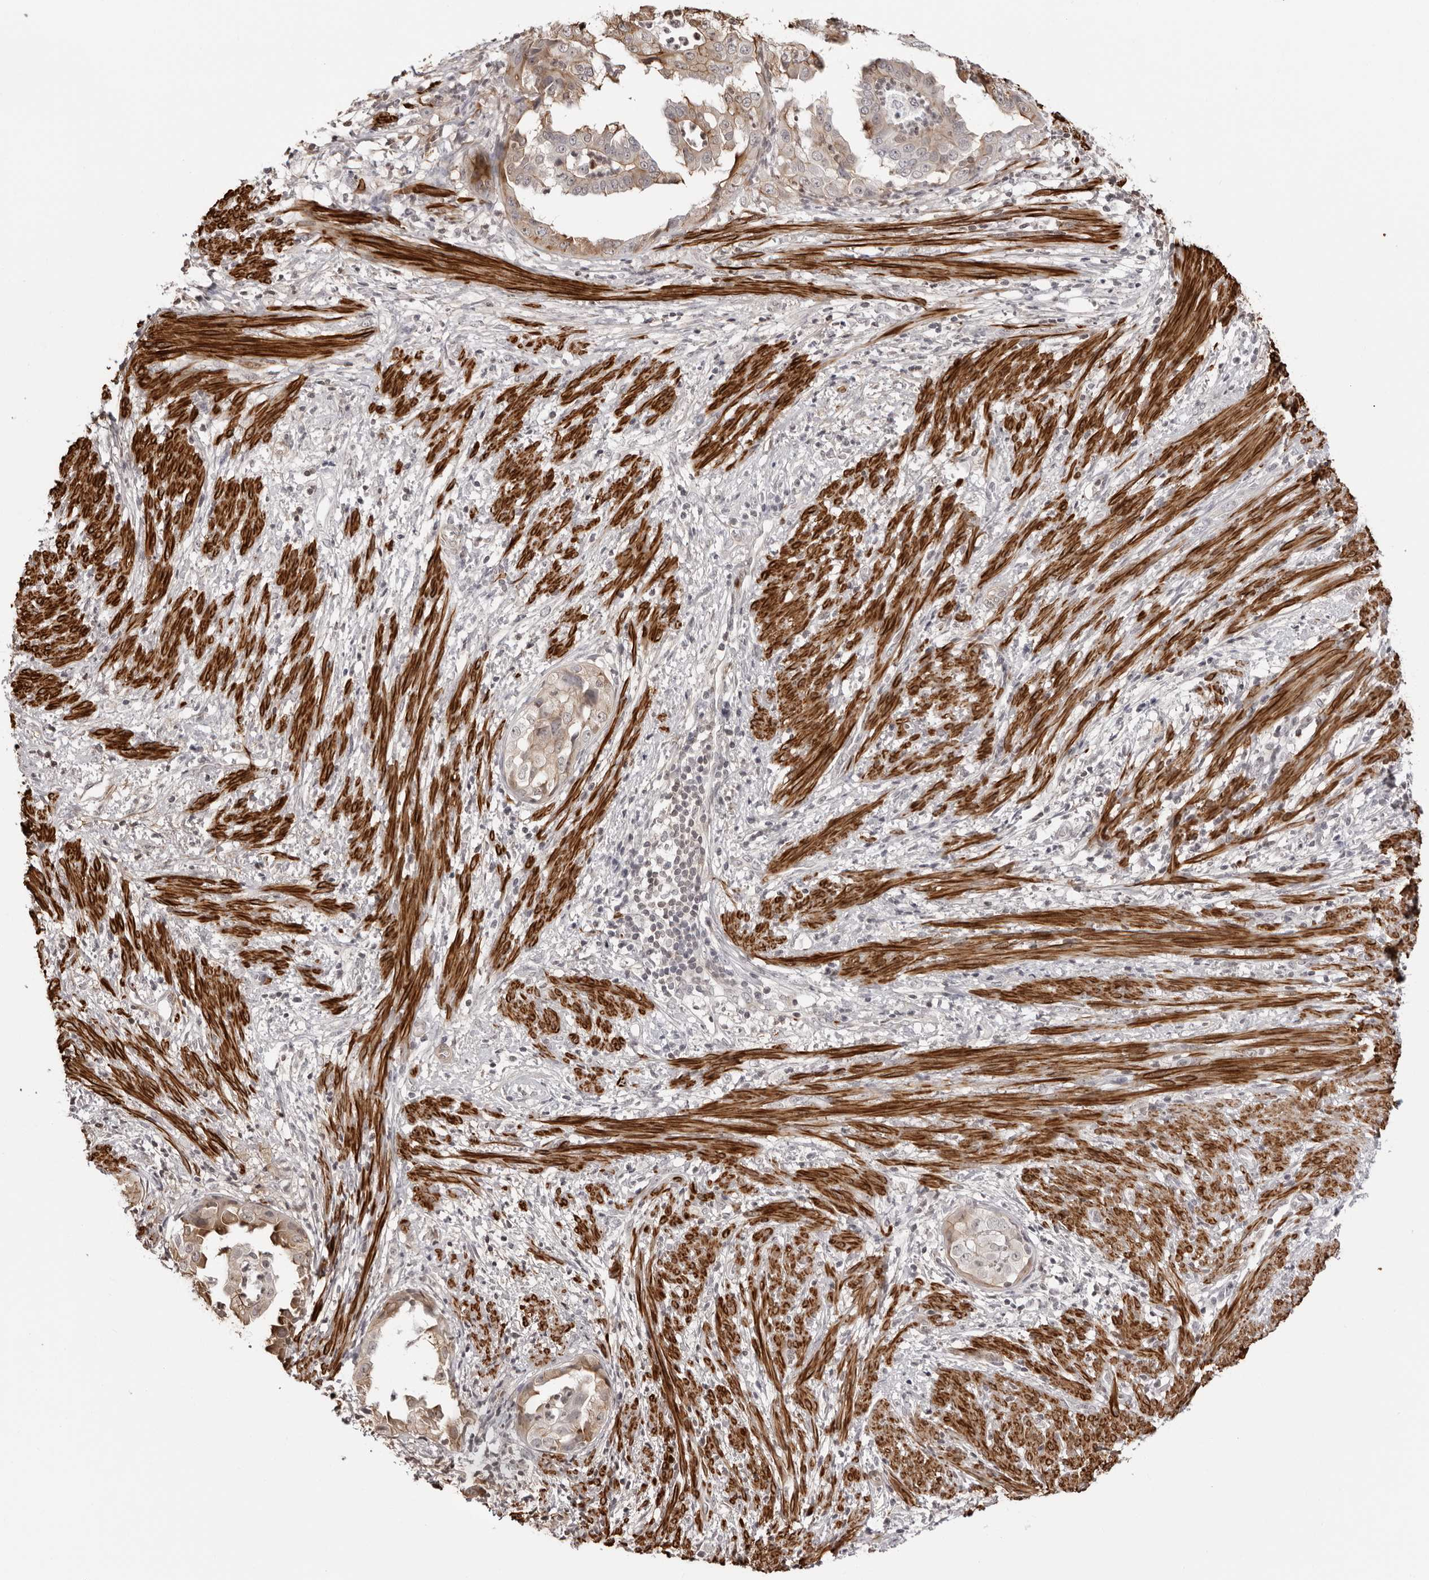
{"staining": {"intensity": "weak", "quantity": ">75%", "location": "cytoplasmic/membranous"}, "tissue": "endometrial cancer", "cell_type": "Tumor cells", "image_type": "cancer", "snomed": [{"axis": "morphology", "description": "Adenocarcinoma, NOS"}, {"axis": "topography", "description": "Endometrium"}], "caption": "This image reveals adenocarcinoma (endometrial) stained with IHC to label a protein in brown. The cytoplasmic/membranous of tumor cells show weak positivity for the protein. Nuclei are counter-stained blue.", "gene": "UNK", "patient": {"sex": "female", "age": 85}}